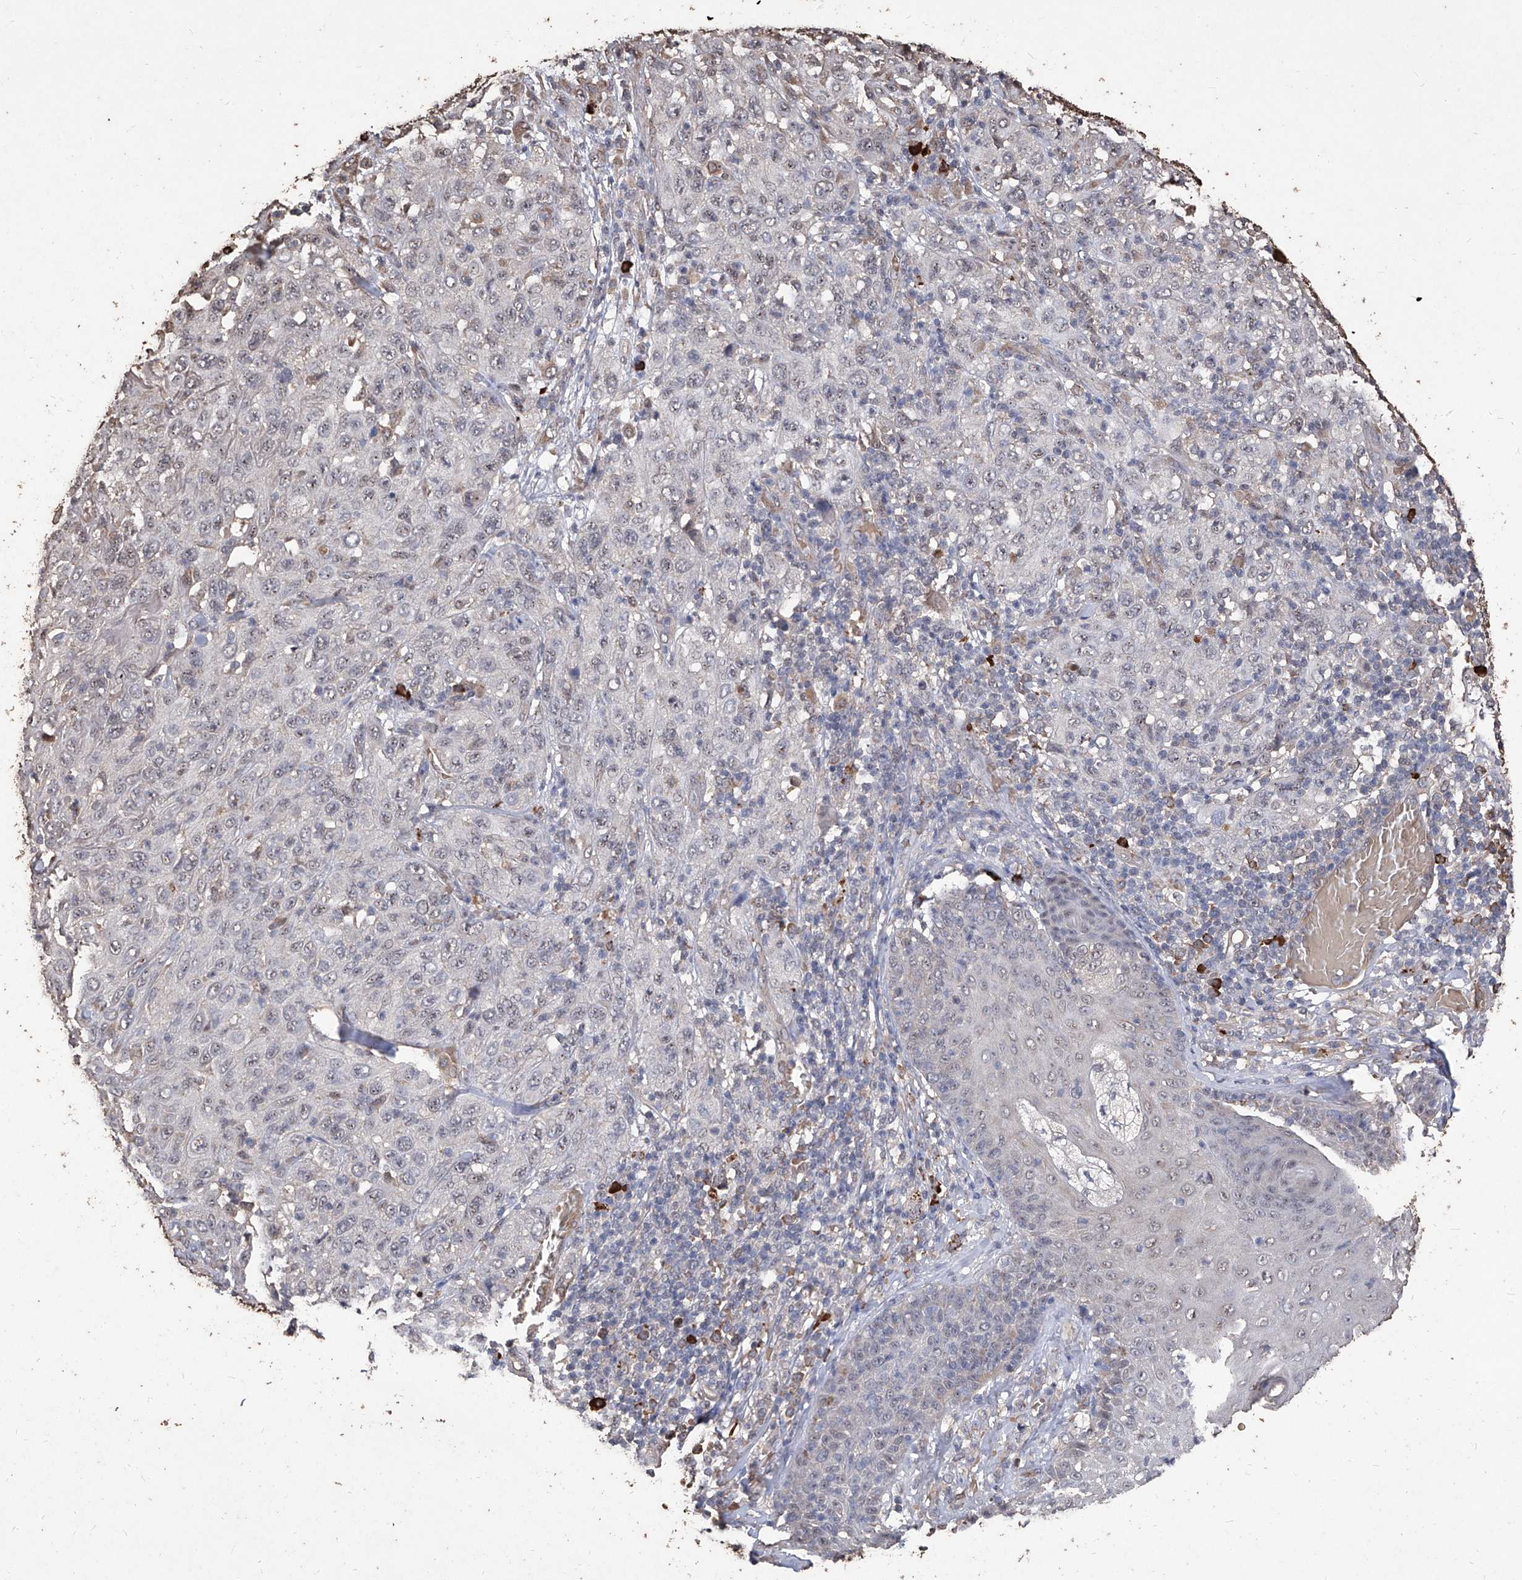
{"staining": {"intensity": "negative", "quantity": "none", "location": "none"}, "tissue": "skin cancer", "cell_type": "Tumor cells", "image_type": "cancer", "snomed": [{"axis": "morphology", "description": "Squamous cell carcinoma, NOS"}, {"axis": "topography", "description": "Skin"}], "caption": "Skin cancer (squamous cell carcinoma) was stained to show a protein in brown. There is no significant positivity in tumor cells.", "gene": "EML1", "patient": {"sex": "female", "age": 88}}